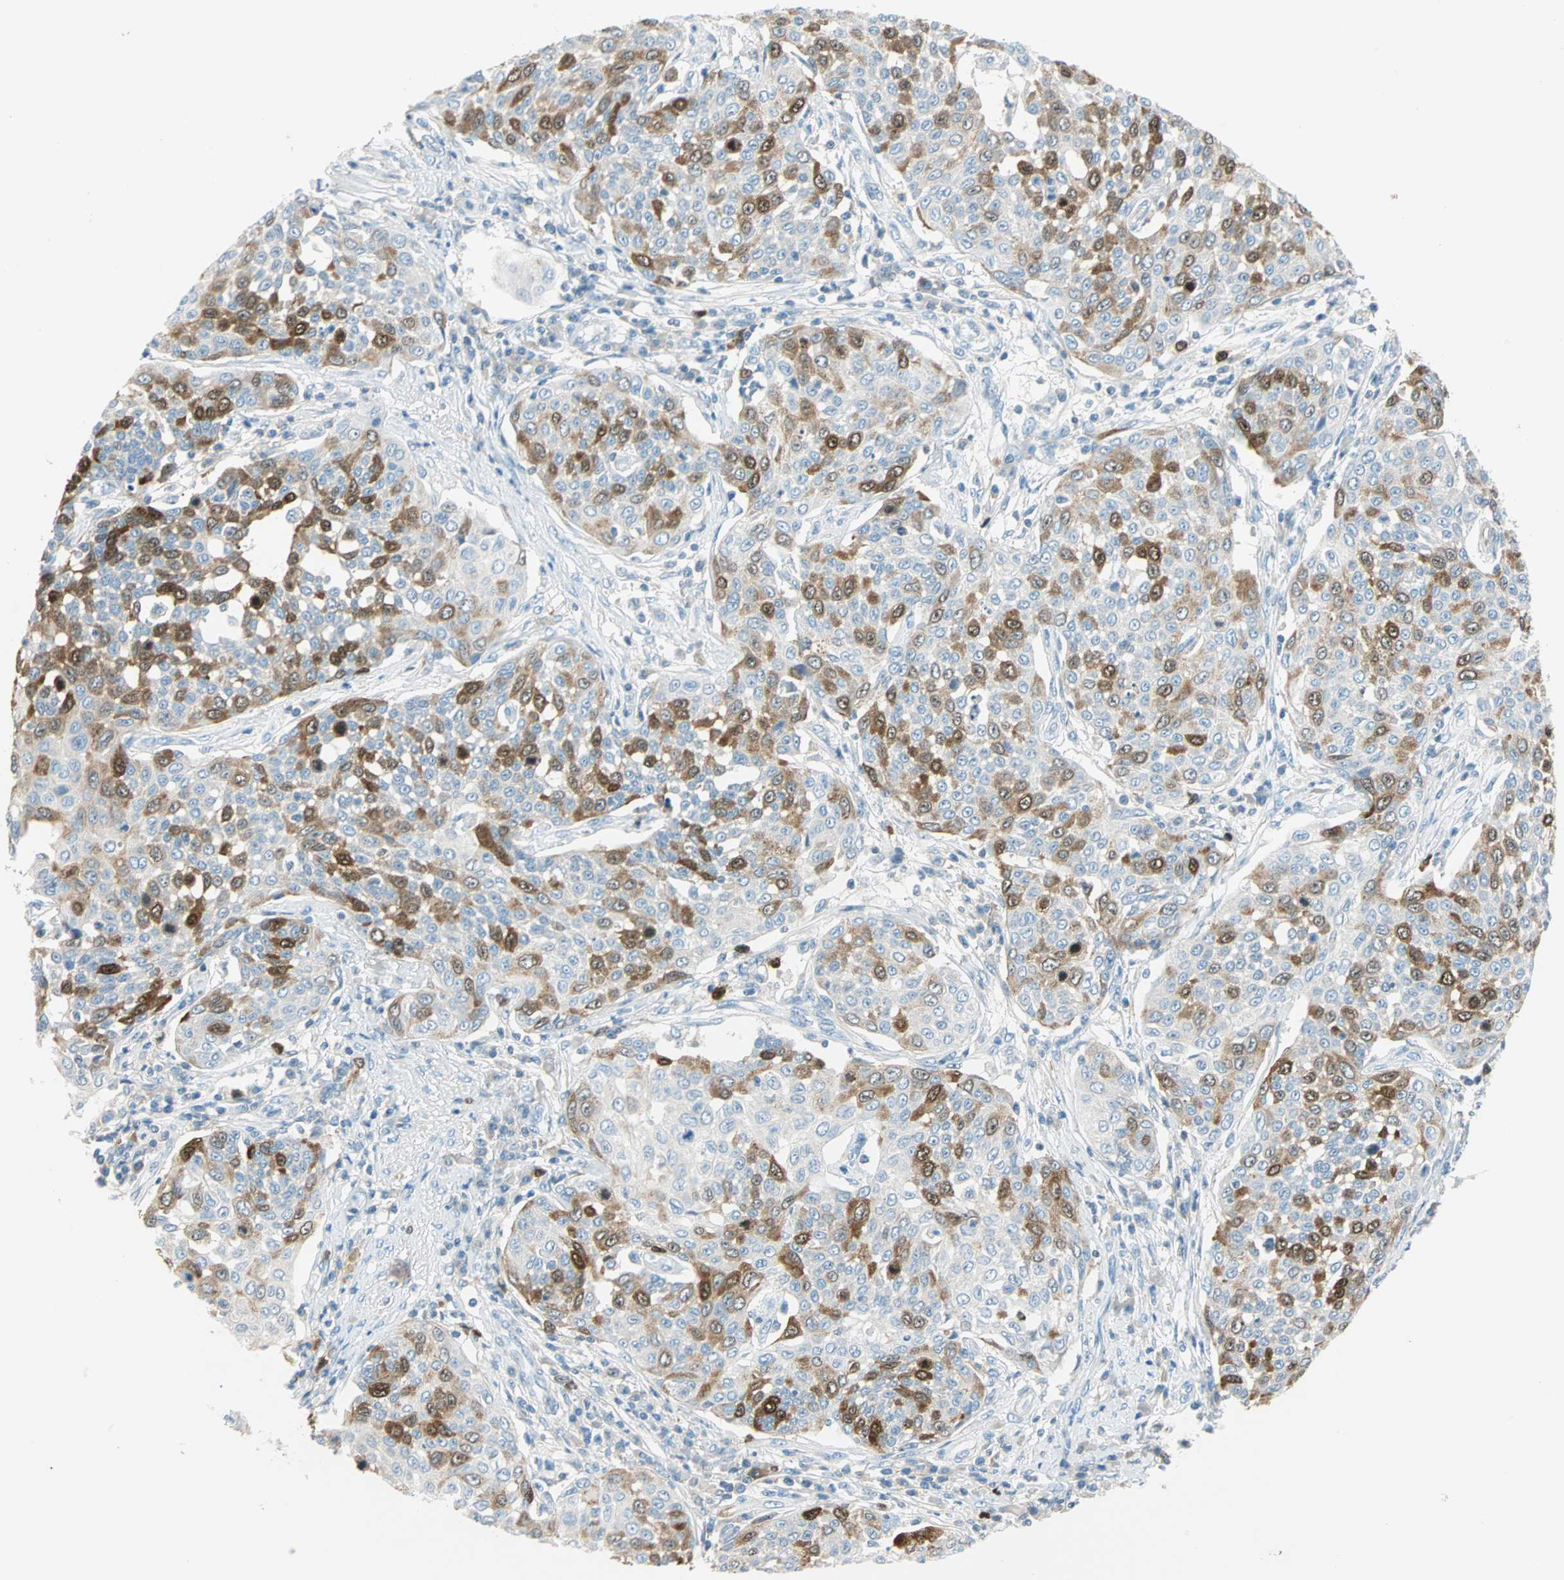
{"staining": {"intensity": "strong", "quantity": "25%-75%", "location": "cytoplasmic/membranous,nuclear"}, "tissue": "cervical cancer", "cell_type": "Tumor cells", "image_type": "cancer", "snomed": [{"axis": "morphology", "description": "Squamous cell carcinoma, NOS"}, {"axis": "topography", "description": "Cervix"}], "caption": "Immunohistochemical staining of human cervical cancer (squamous cell carcinoma) exhibits strong cytoplasmic/membranous and nuclear protein expression in about 25%-75% of tumor cells. The staining was performed using DAB, with brown indicating positive protein expression. Nuclei are stained blue with hematoxylin.", "gene": "PTTG1", "patient": {"sex": "female", "age": 34}}